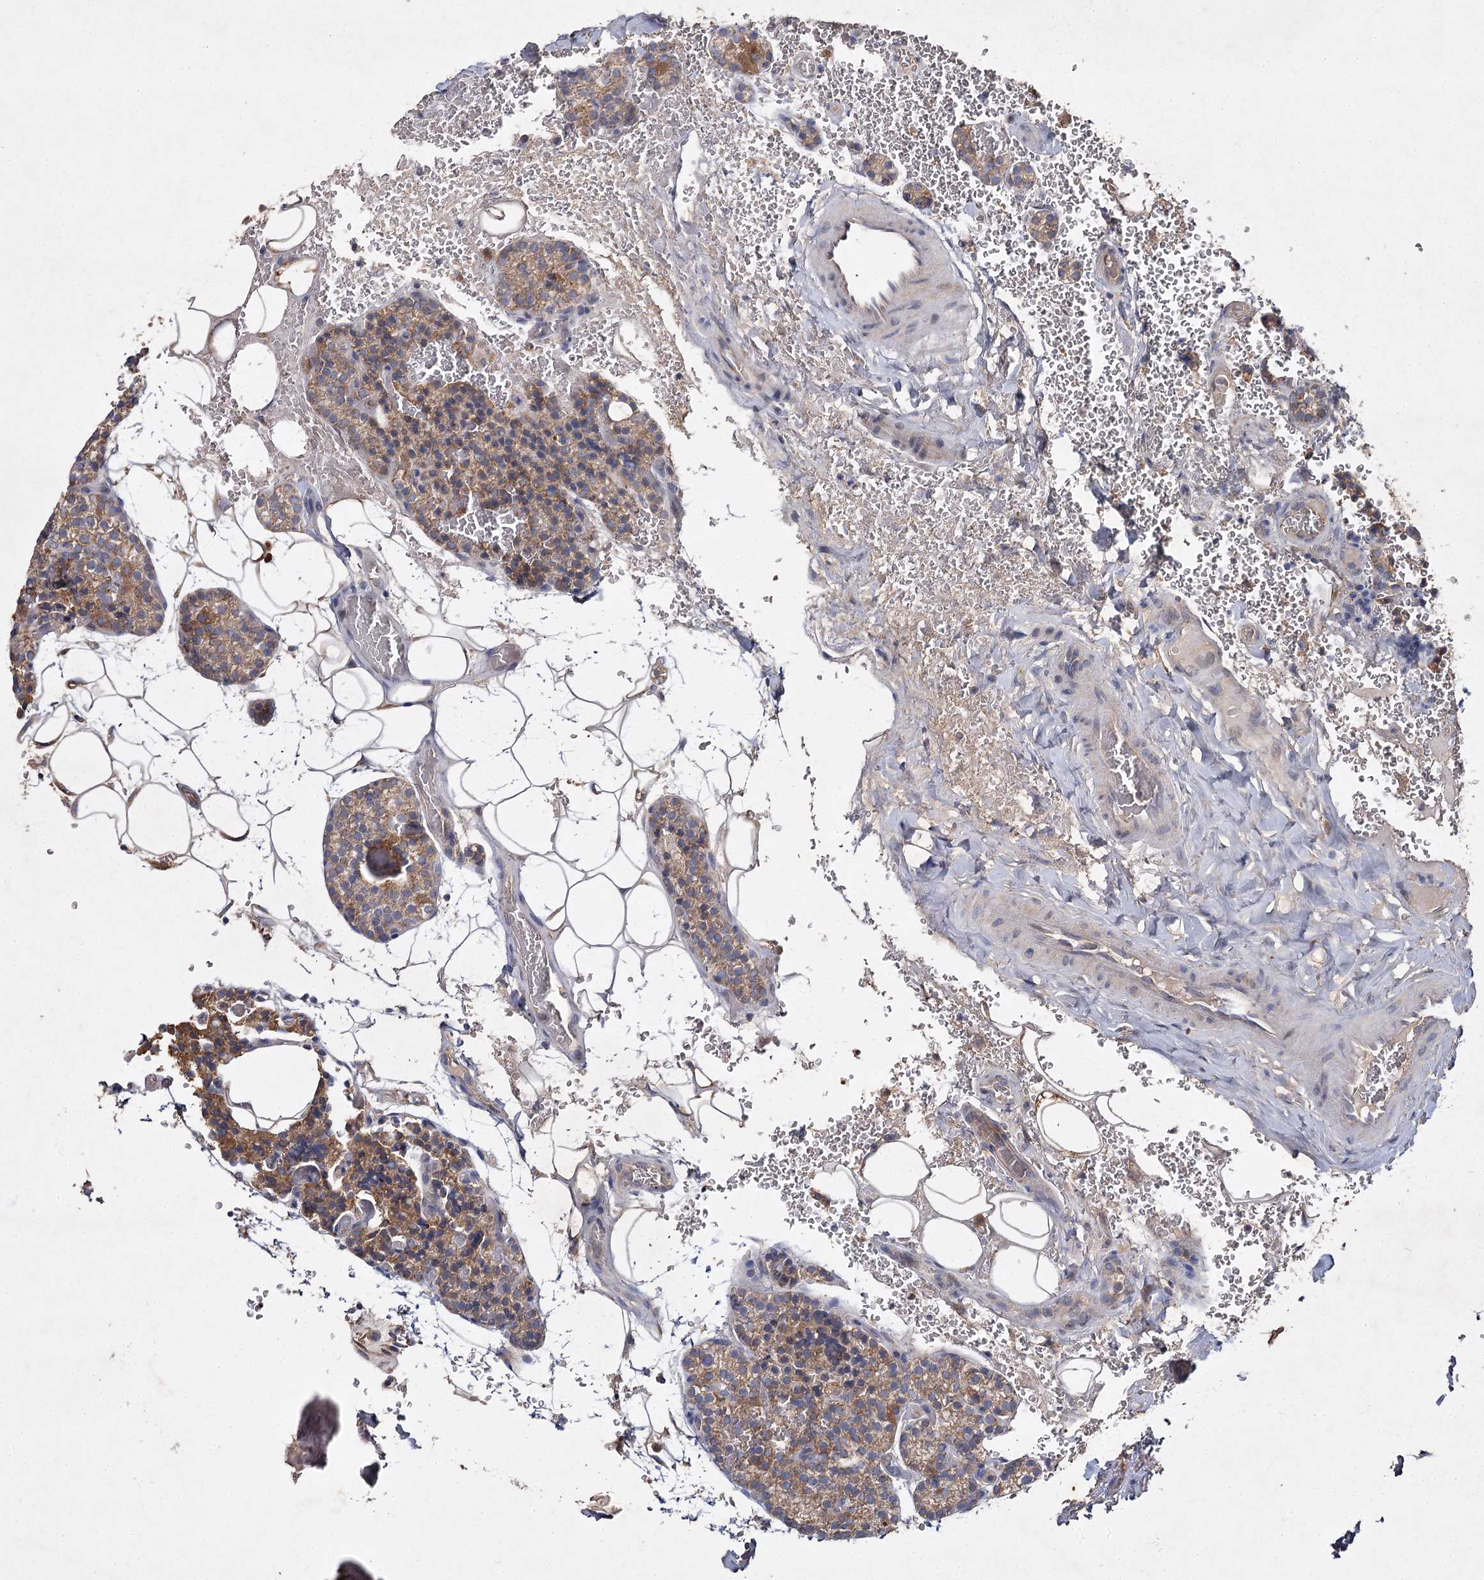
{"staining": {"intensity": "moderate", "quantity": ">75%", "location": "cytoplasmic/membranous"}, "tissue": "parathyroid gland", "cell_type": "Glandular cells", "image_type": "normal", "snomed": [{"axis": "morphology", "description": "Normal tissue, NOS"}, {"axis": "topography", "description": "Parathyroid gland"}], "caption": "Parathyroid gland stained with immunohistochemistry (IHC) shows moderate cytoplasmic/membranous staining in about >75% of glandular cells.", "gene": "MFN1", "patient": {"sex": "male", "age": 50}}